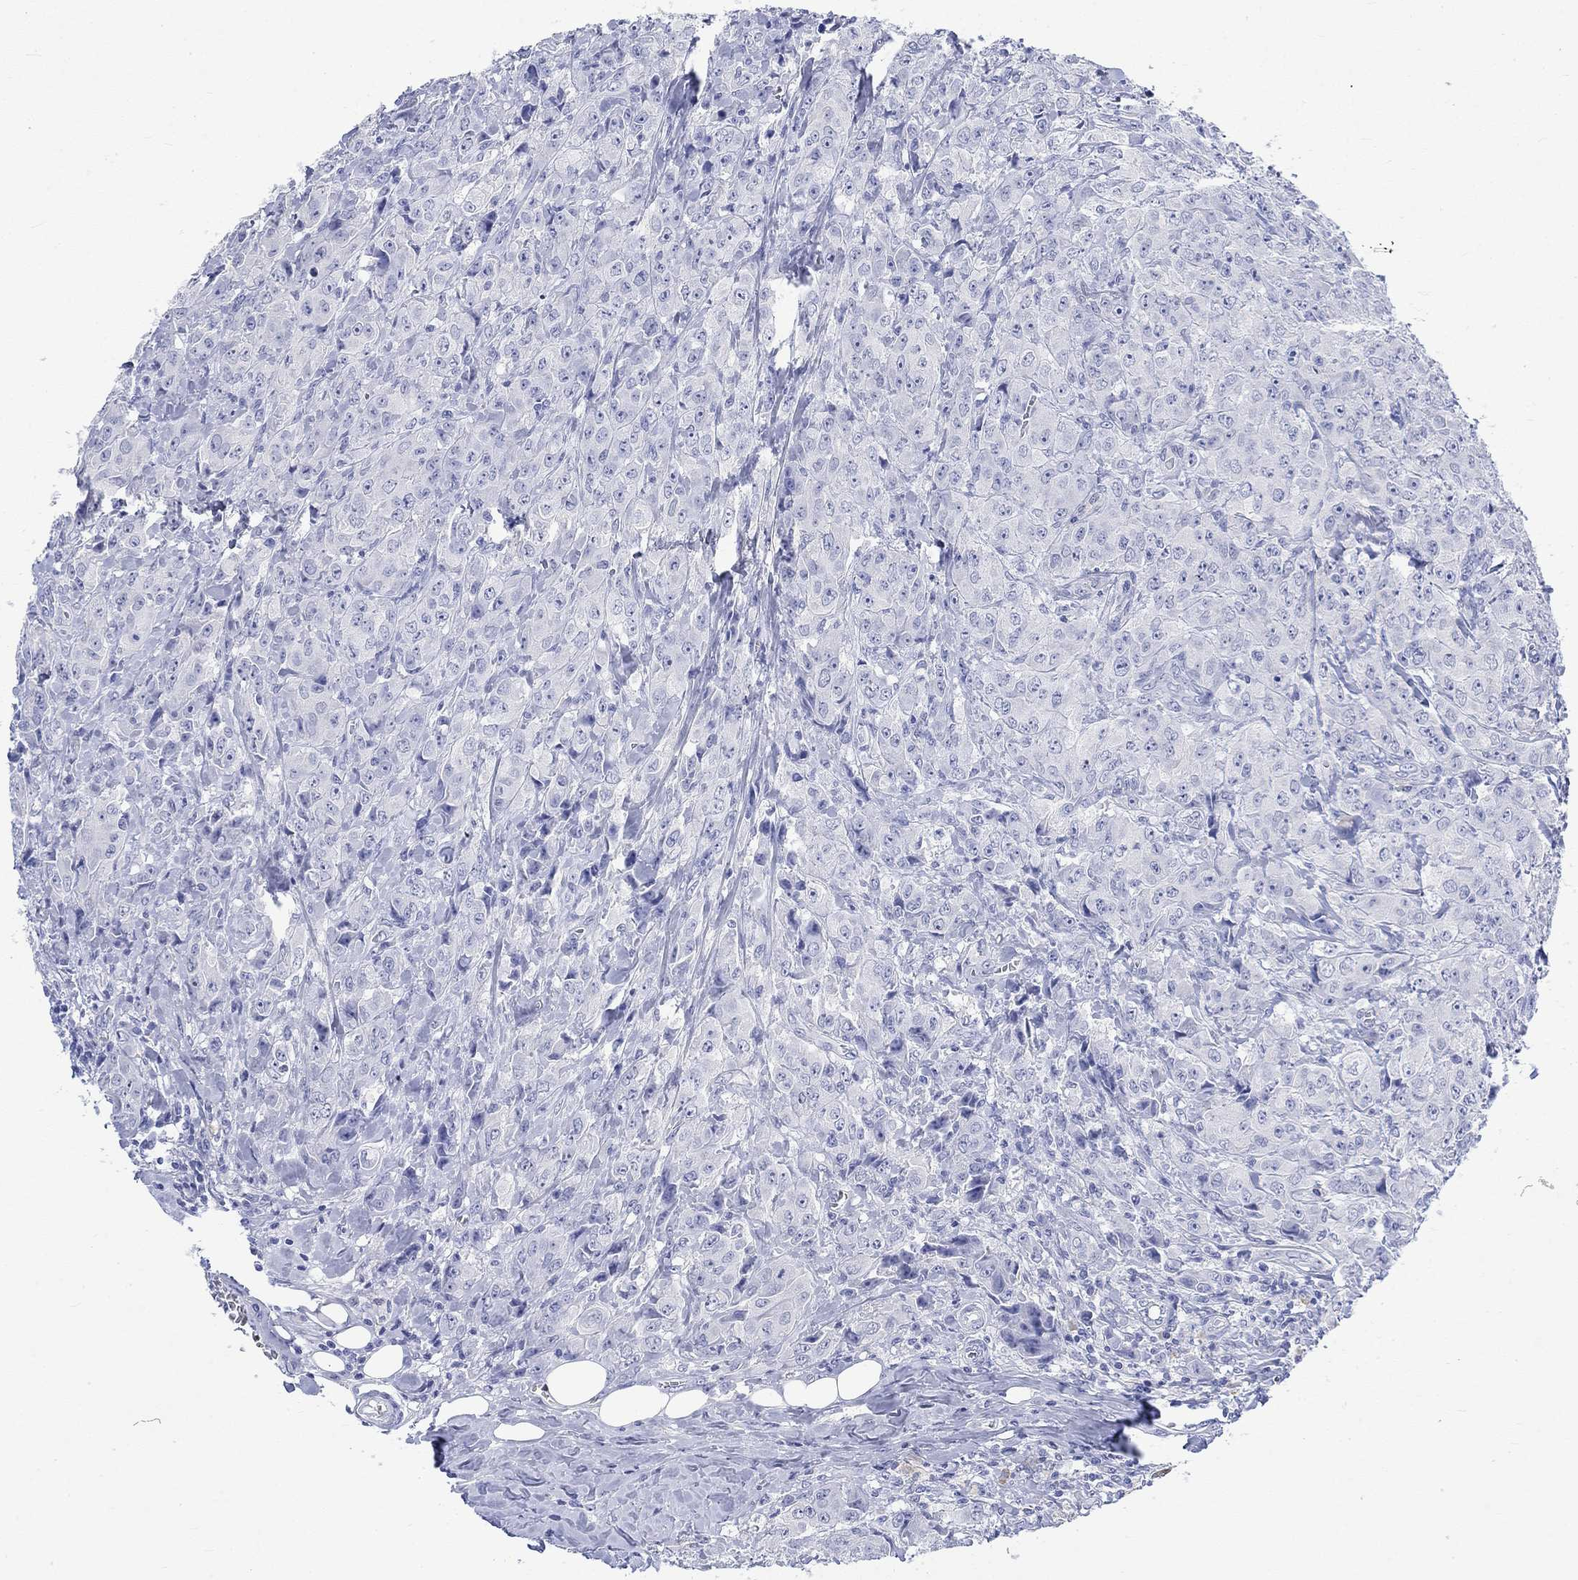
{"staining": {"intensity": "negative", "quantity": "none", "location": "none"}, "tissue": "breast cancer", "cell_type": "Tumor cells", "image_type": "cancer", "snomed": [{"axis": "morphology", "description": "Duct carcinoma"}, {"axis": "topography", "description": "Breast"}], "caption": "A high-resolution micrograph shows immunohistochemistry staining of breast cancer, which demonstrates no significant expression in tumor cells. (DAB immunohistochemistry (IHC) visualized using brightfield microscopy, high magnification).", "gene": "MSI1", "patient": {"sex": "female", "age": 43}}